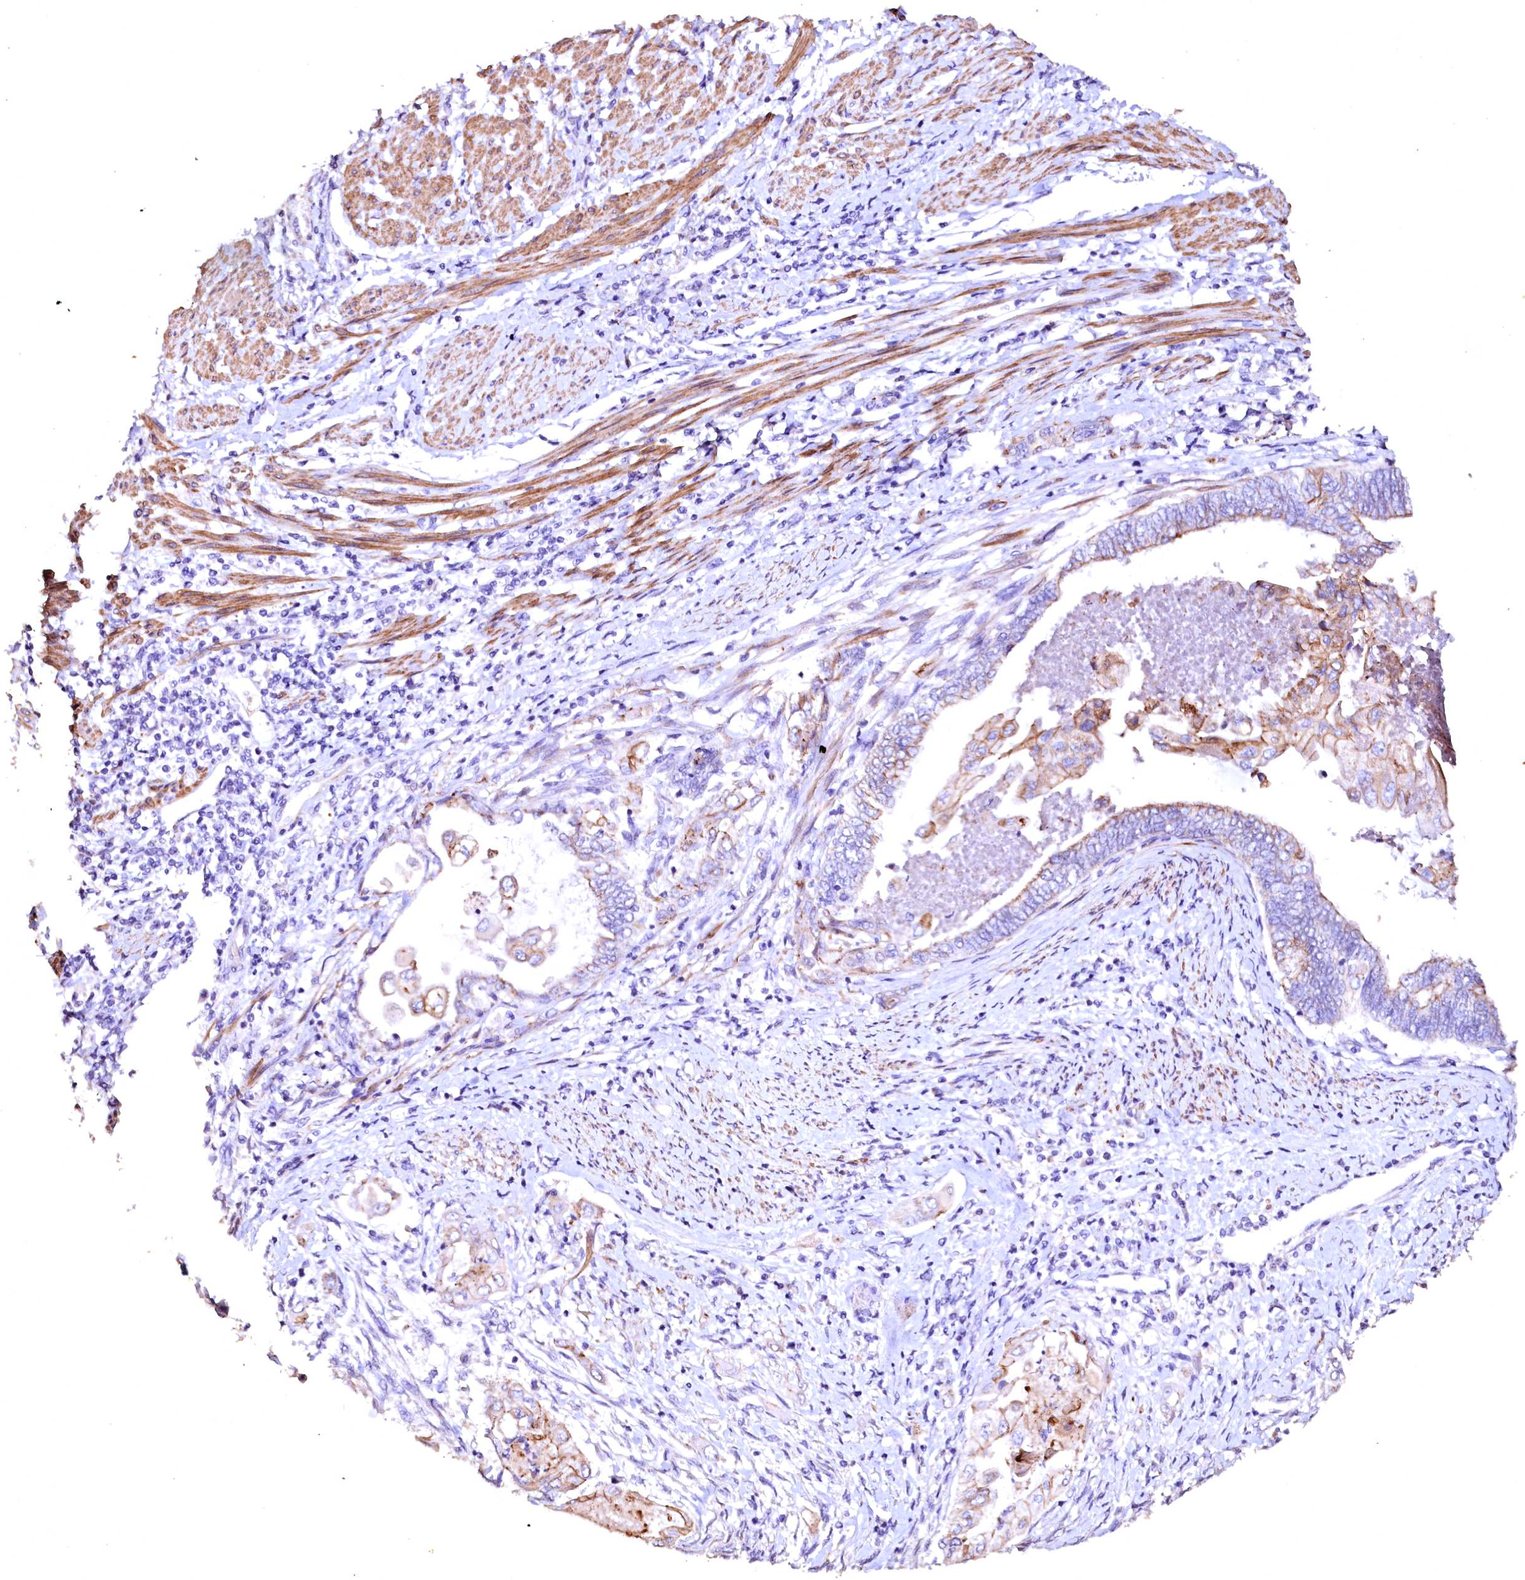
{"staining": {"intensity": "negative", "quantity": "none", "location": "none"}, "tissue": "endometrial cancer", "cell_type": "Tumor cells", "image_type": "cancer", "snomed": [{"axis": "morphology", "description": "Adenocarcinoma, NOS"}, {"axis": "topography", "description": "Uterus"}, {"axis": "topography", "description": "Endometrium"}], "caption": "High power microscopy photomicrograph of an IHC photomicrograph of endometrial cancer, revealing no significant positivity in tumor cells. Nuclei are stained in blue.", "gene": "VPS36", "patient": {"sex": "female", "age": 70}}